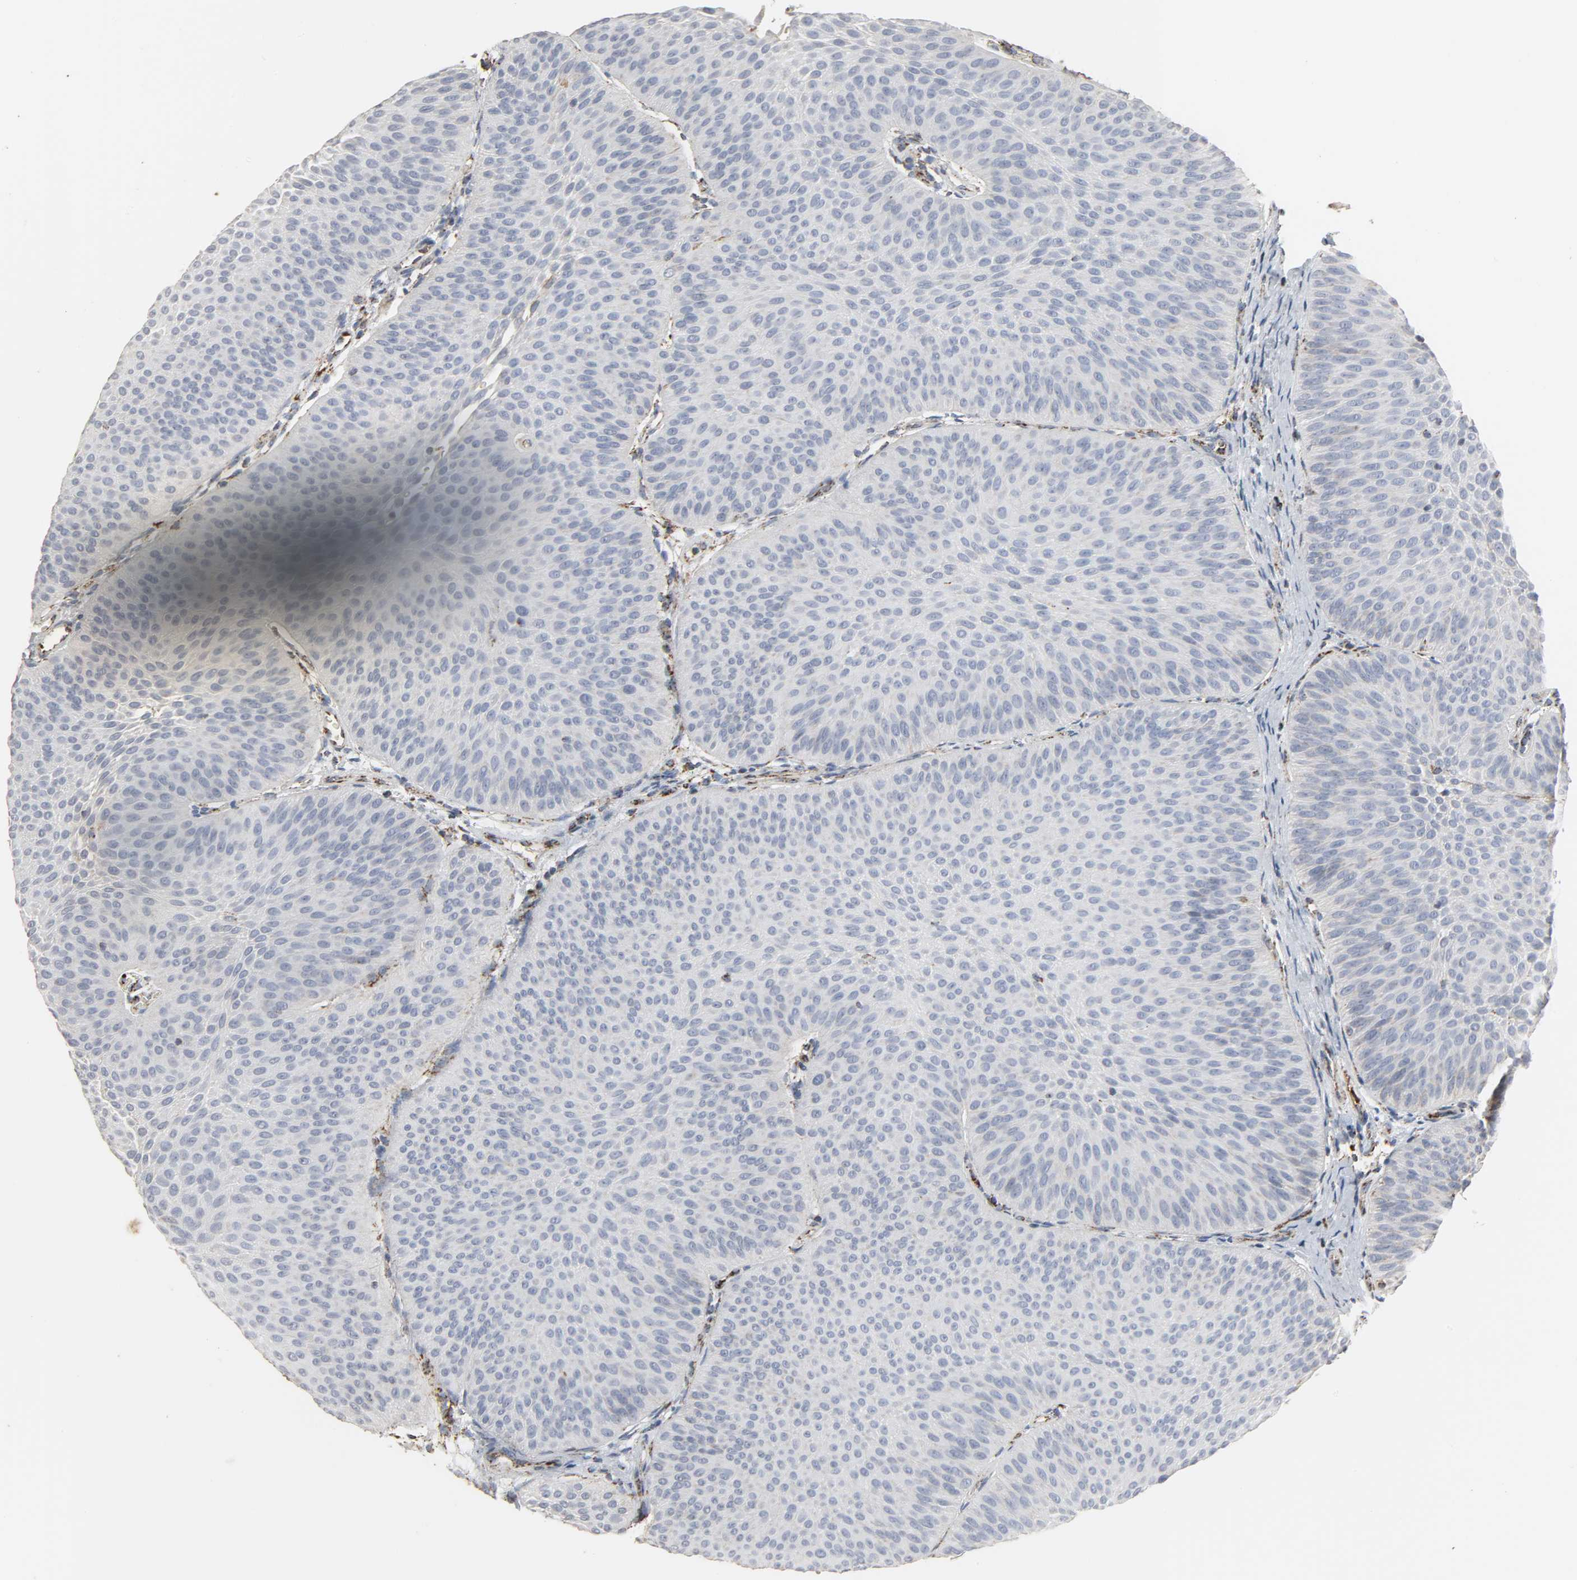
{"staining": {"intensity": "negative", "quantity": "none", "location": "none"}, "tissue": "urothelial cancer", "cell_type": "Tumor cells", "image_type": "cancer", "snomed": [{"axis": "morphology", "description": "Urothelial carcinoma, Low grade"}, {"axis": "topography", "description": "Urinary bladder"}], "caption": "Immunohistochemistry micrograph of urothelial cancer stained for a protein (brown), which displays no positivity in tumor cells. (Immunohistochemistry (ihc), brightfield microscopy, high magnification).", "gene": "ACAT1", "patient": {"sex": "female", "age": 60}}